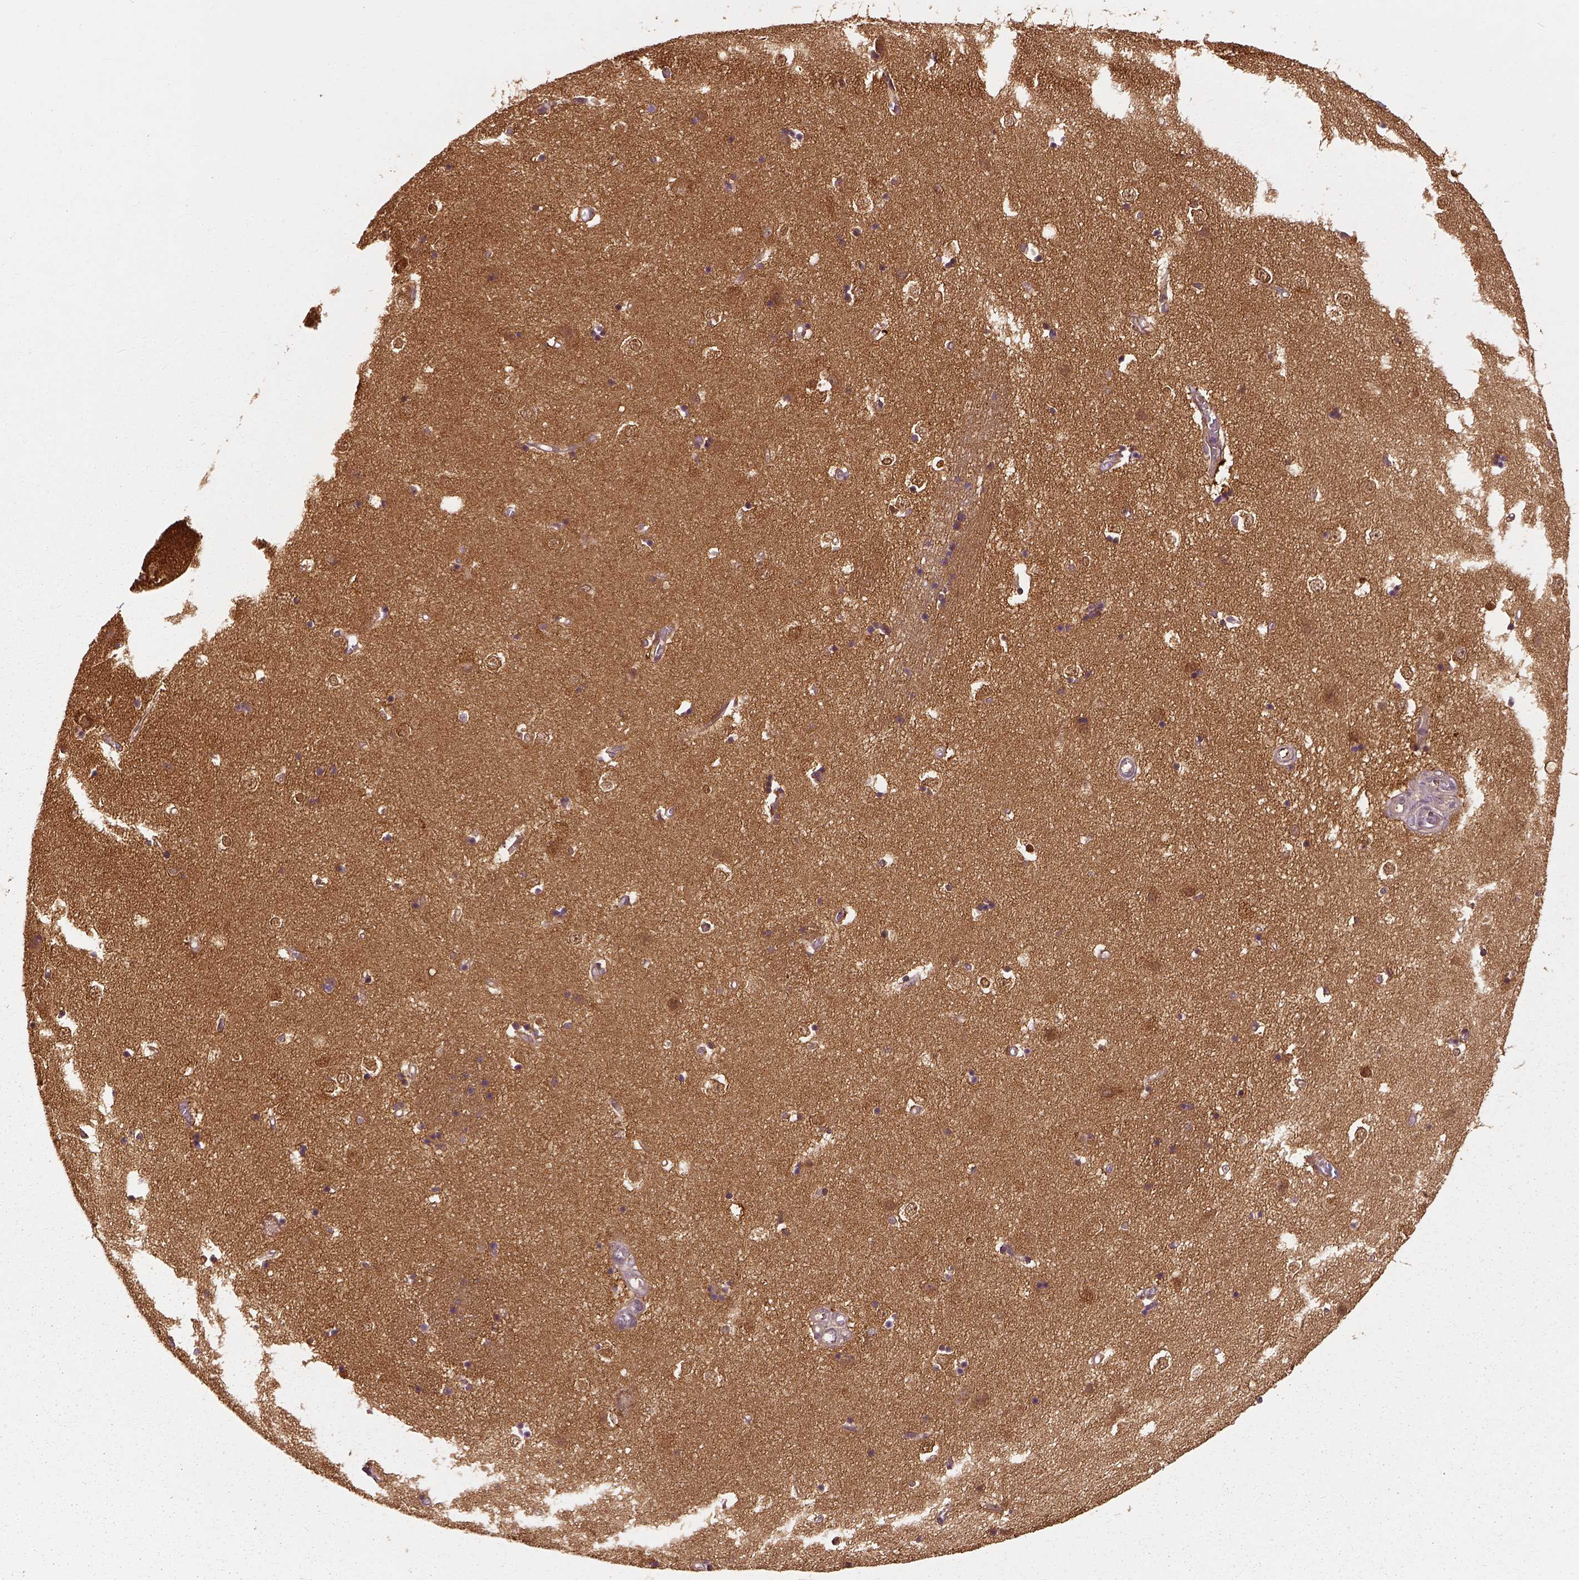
{"staining": {"intensity": "moderate", "quantity": ">75%", "location": "cytoplasmic/membranous"}, "tissue": "caudate", "cell_type": "Glial cells", "image_type": "normal", "snomed": [{"axis": "morphology", "description": "Normal tissue, NOS"}, {"axis": "topography", "description": "Lateral ventricle wall"}], "caption": "Immunohistochemistry (IHC) histopathology image of unremarkable human caudate stained for a protein (brown), which displays medium levels of moderate cytoplasmic/membranous expression in approximately >75% of glial cells.", "gene": "GPI", "patient": {"sex": "male", "age": 54}}